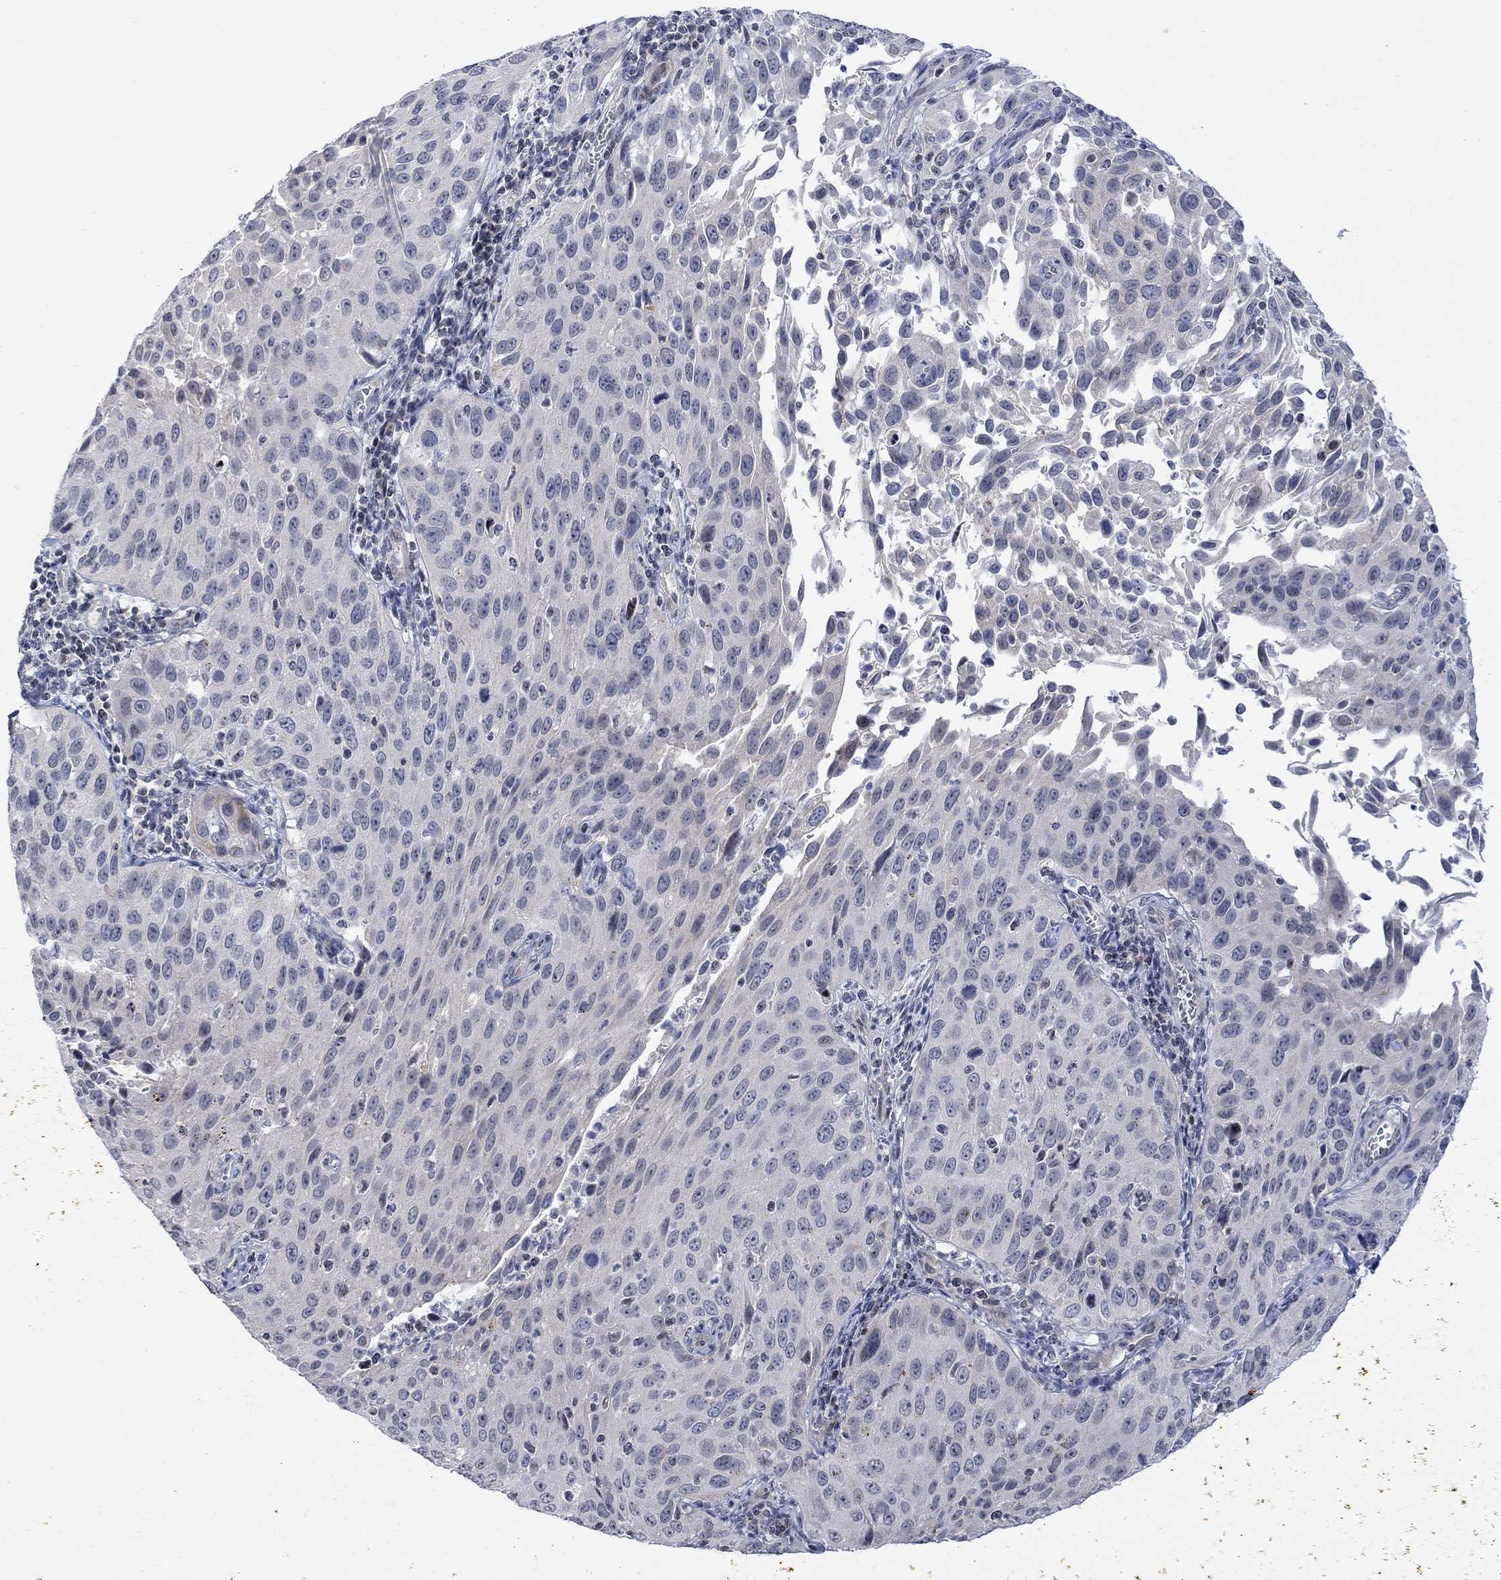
{"staining": {"intensity": "negative", "quantity": "none", "location": "none"}, "tissue": "cervical cancer", "cell_type": "Tumor cells", "image_type": "cancer", "snomed": [{"axis": "morphology", "description": "Squamous cell carcinoma, NOS"}, {"axis": "topography", "description": "Cervix"}], "caption": "The immunohistochemistry histopathology image has no significant positivity in tumor cells of cervical cancer tissue.", "gene": "DCX", "patient": {"sex": "female", "age": 26}}